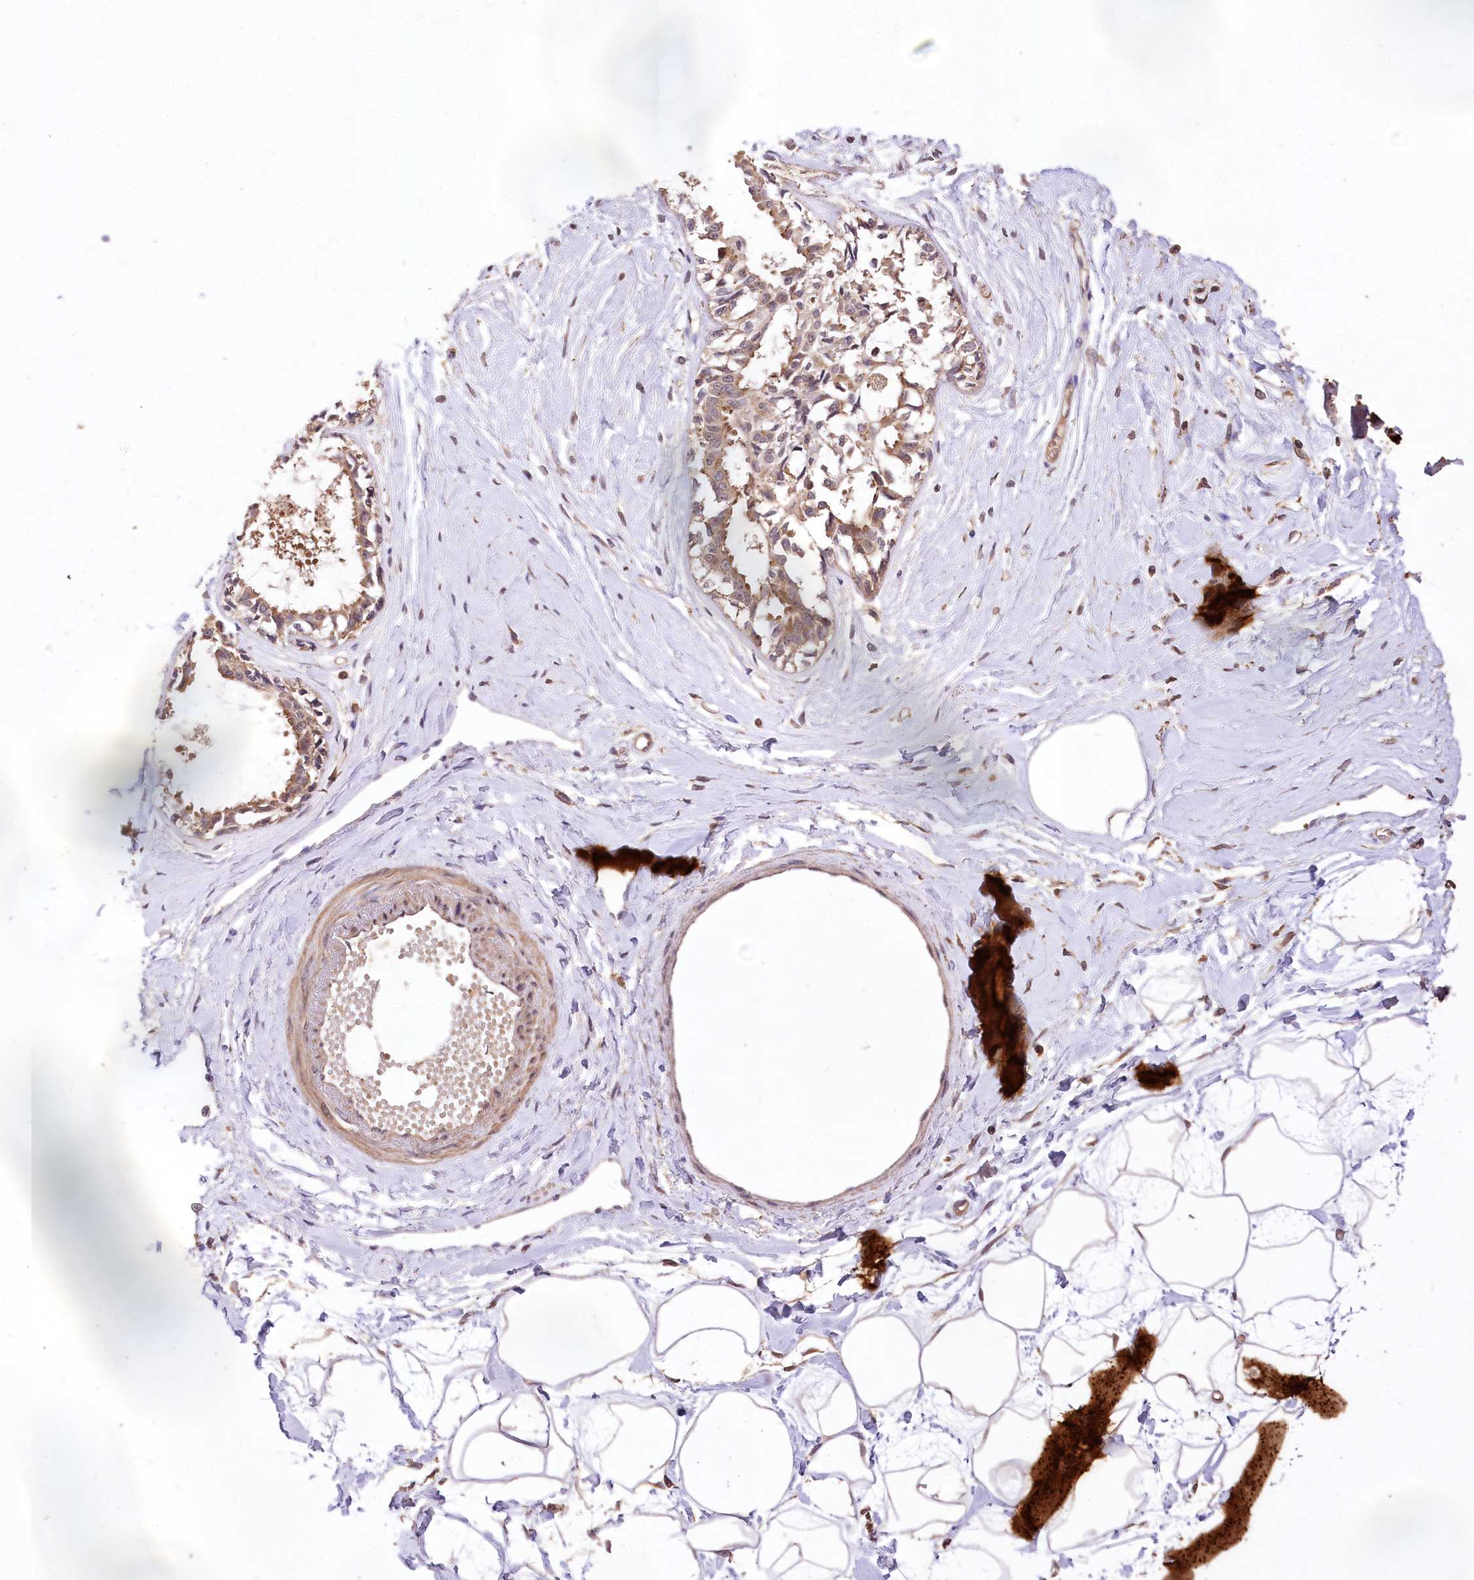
{"staining": {"intensity": "moderate", "quantity": "25%-75%", "location": "cytoplasmic/membranous"}, "tissue": "breast", "cell_type": "Adipocytes", "image_type": "normal", "snomed": [{"axis": "morphology", "description": "Normal tissue, NOS"}, {"axis": "topography", "description": "Breast"}], "caption": "A medium amount of moderate cytoplasmic/membranous staining is seen in about 25%-75% of adipocytes in unremarkable breast.", "gene": "SERGEF", "patient": {"sex": "female", "age": 45}}